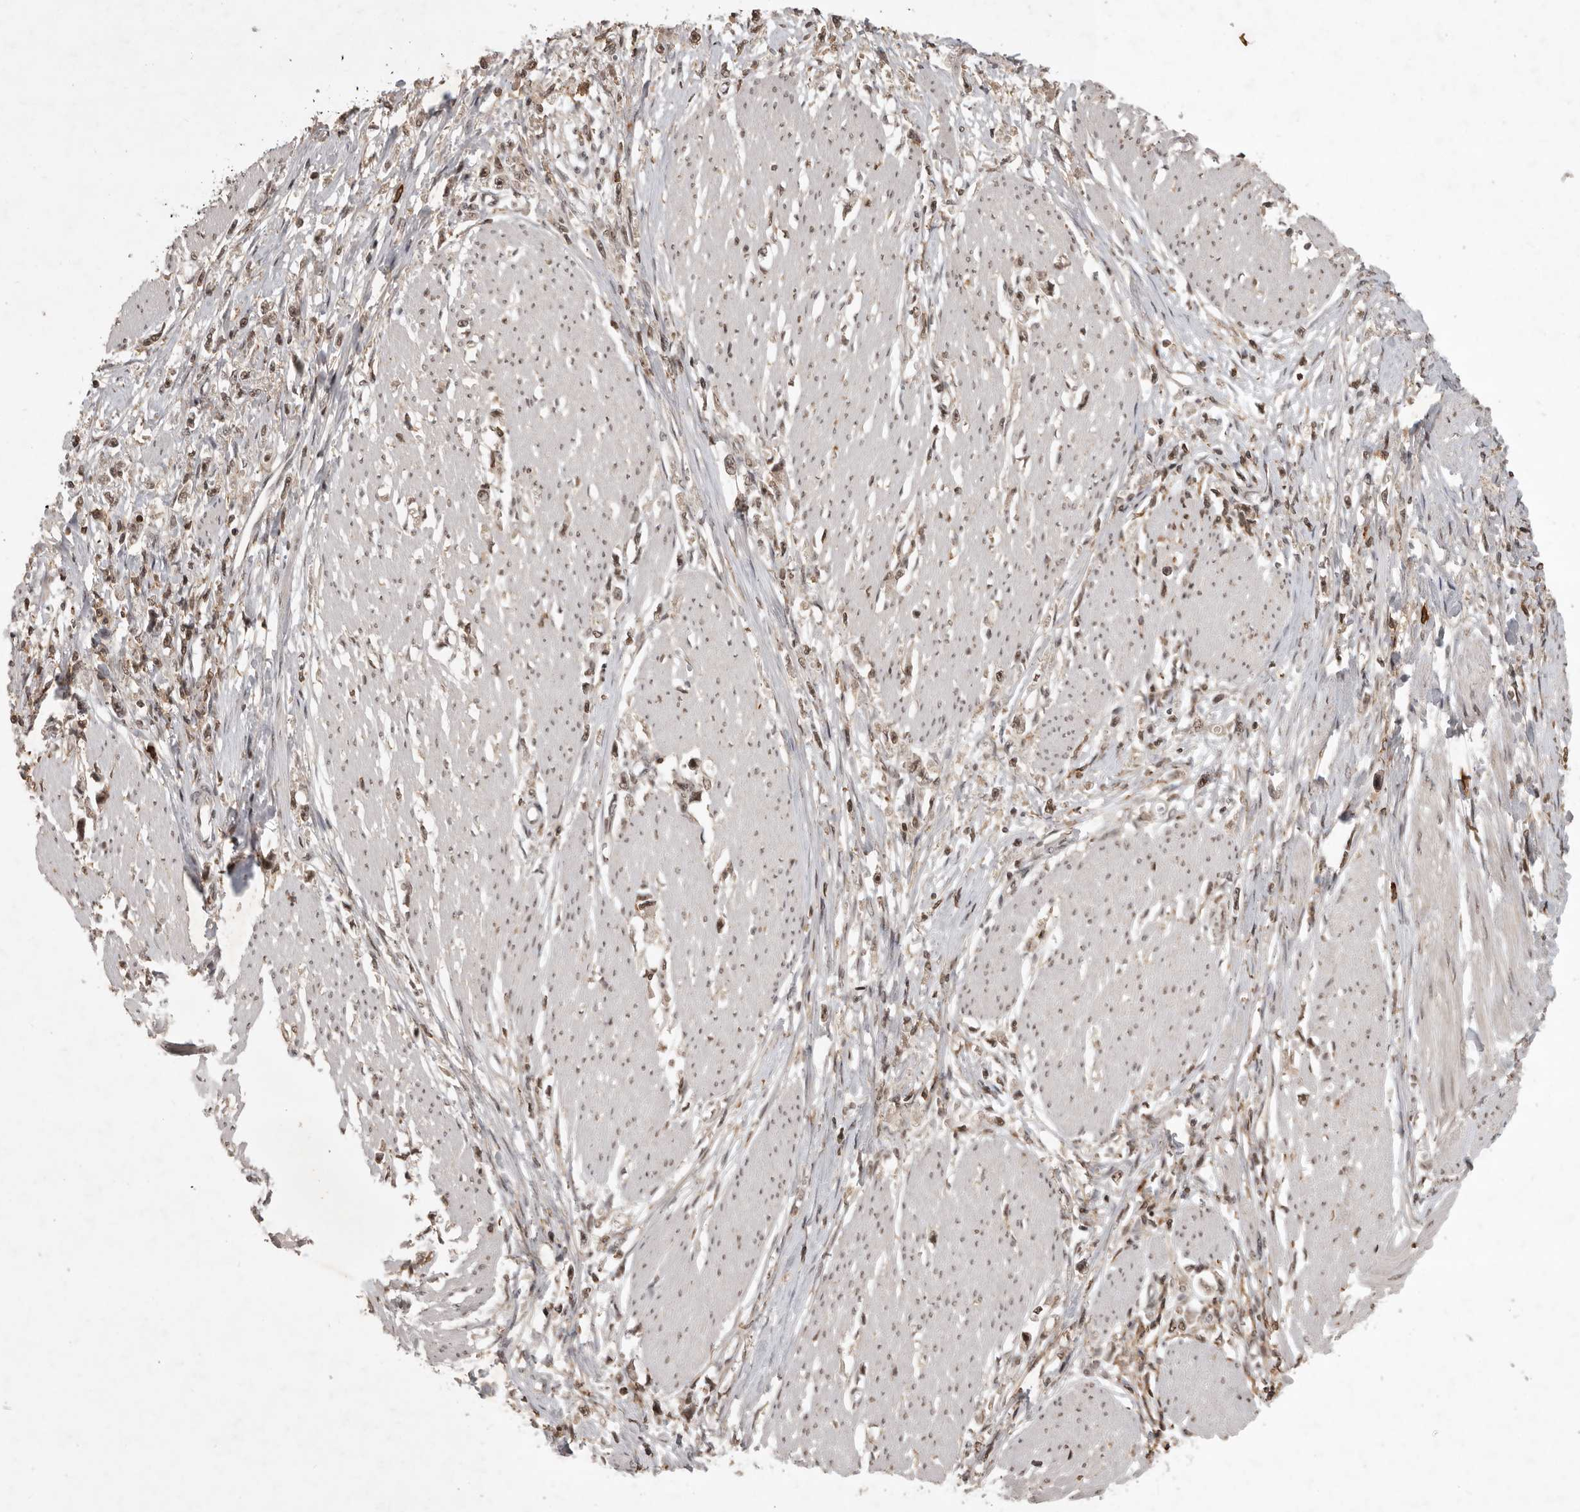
{"staining": {"intensity": "moderate", "quantity": ">75%", "location": "nuclear"}, "tissue": "stomach cancer", "cell_type": "Tumor cells", "image_type": "cancer", "snomed": [{"axis": "morphology", "description": "Adenocarcinoma, NOS"}, {"axis": "topography", "description": "Stomach"}], "caption": "This photomicrograph demonstrates IHC staining of stomach adenocarcinoma, with medium moderate nuclear staining in approximately >75% of tumor cells.", "gene": "CBLL1", "patient": {"sex": "female", "age": 59}}